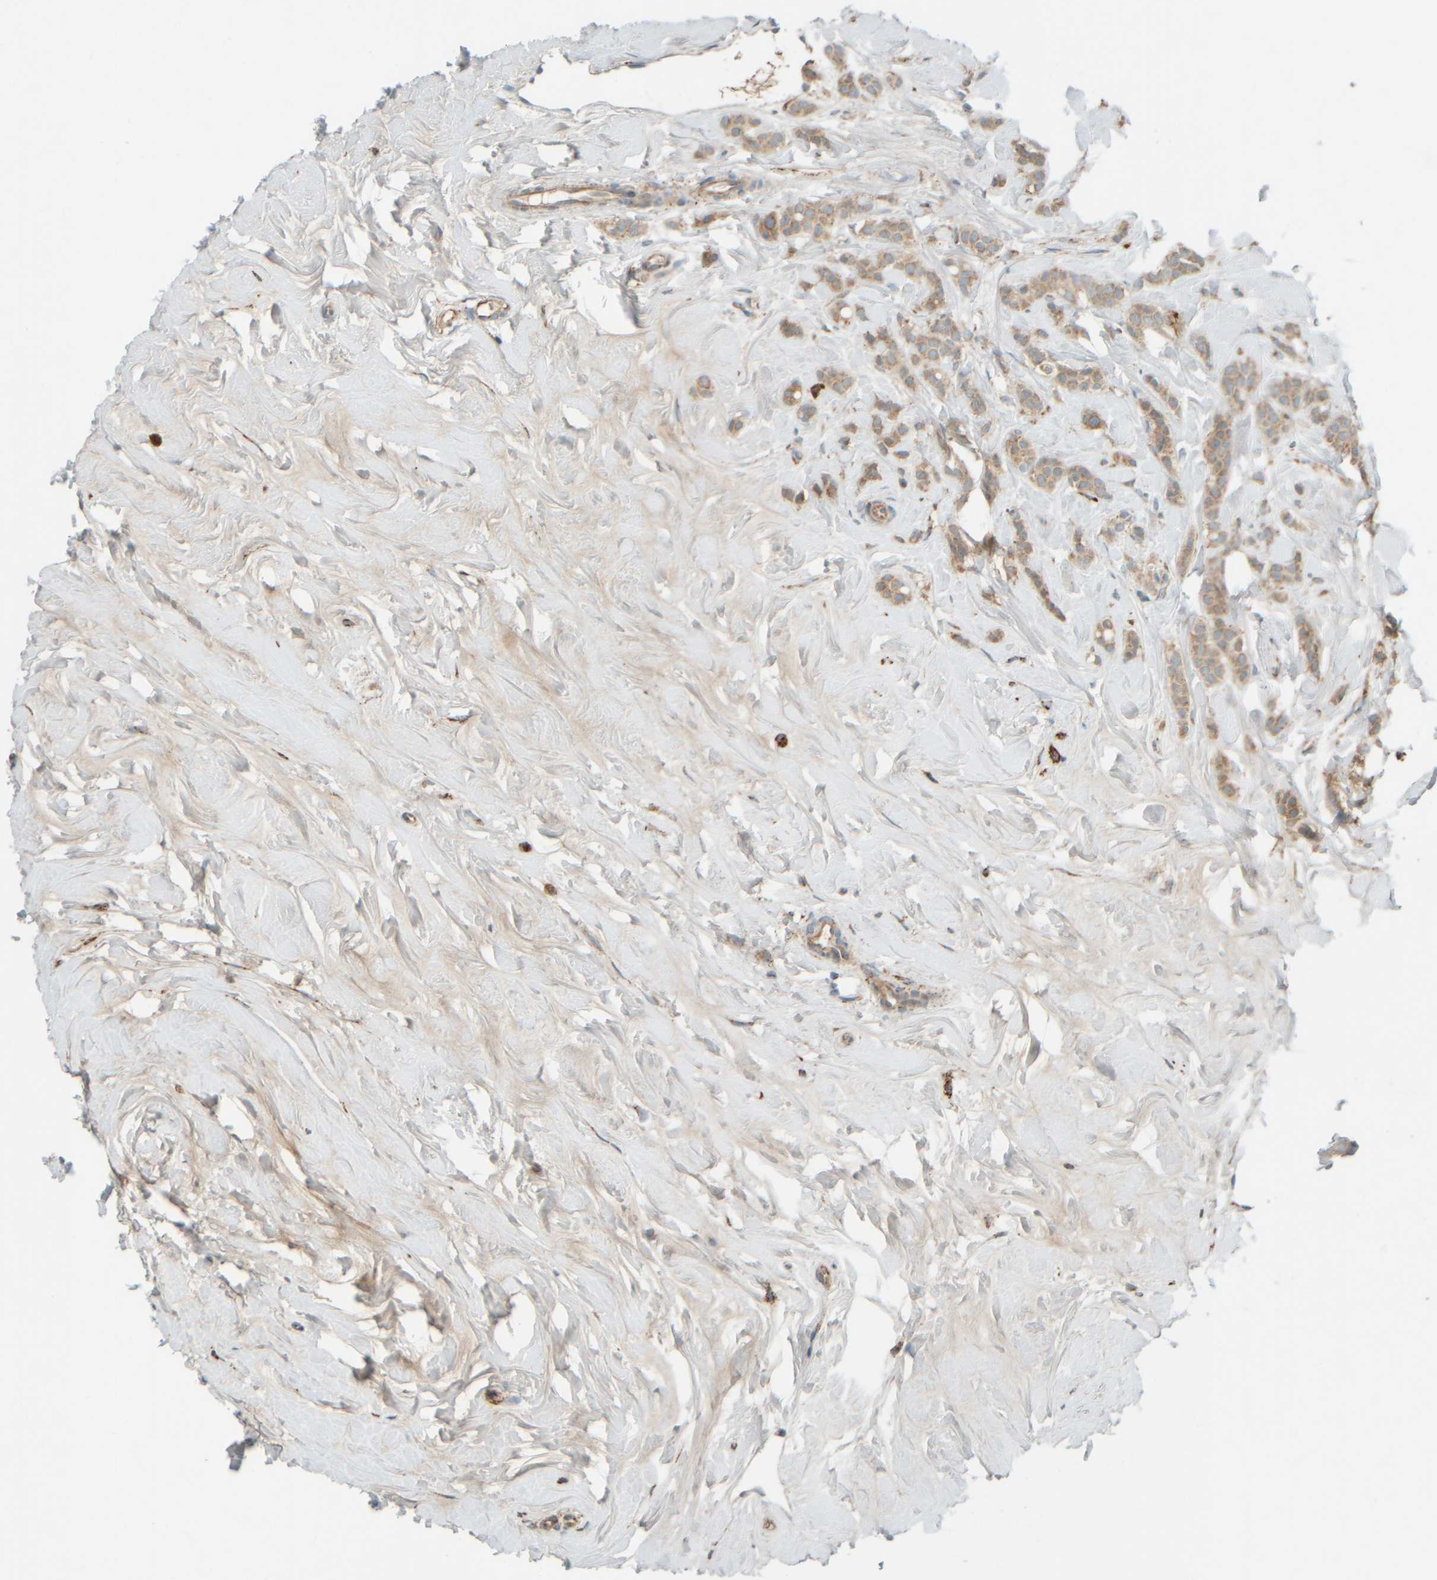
{"staining": {"intensity": "moderate", "quantity": ">75%", "location": "cytoplasmic/membranous"}, "tissue": "breast cancer", "cell_type": "Tumor cells", "image_type": "cancer", "snomed": [{"axis": "morphology", "description": "Lobular carcinoma, in situ"}, {"axis": "morphology", "description": "Lobular carcinoma"}, {"axis": "topography", "description": "Breast"}], "caption": "Protein staining reveals moderate cytoplasmic/membranous expression in approximately >75% of tumor cells in breast lobular carcinoma.", "gene": "SPAG5", "patient": {"sex": "female", "age": 41}}